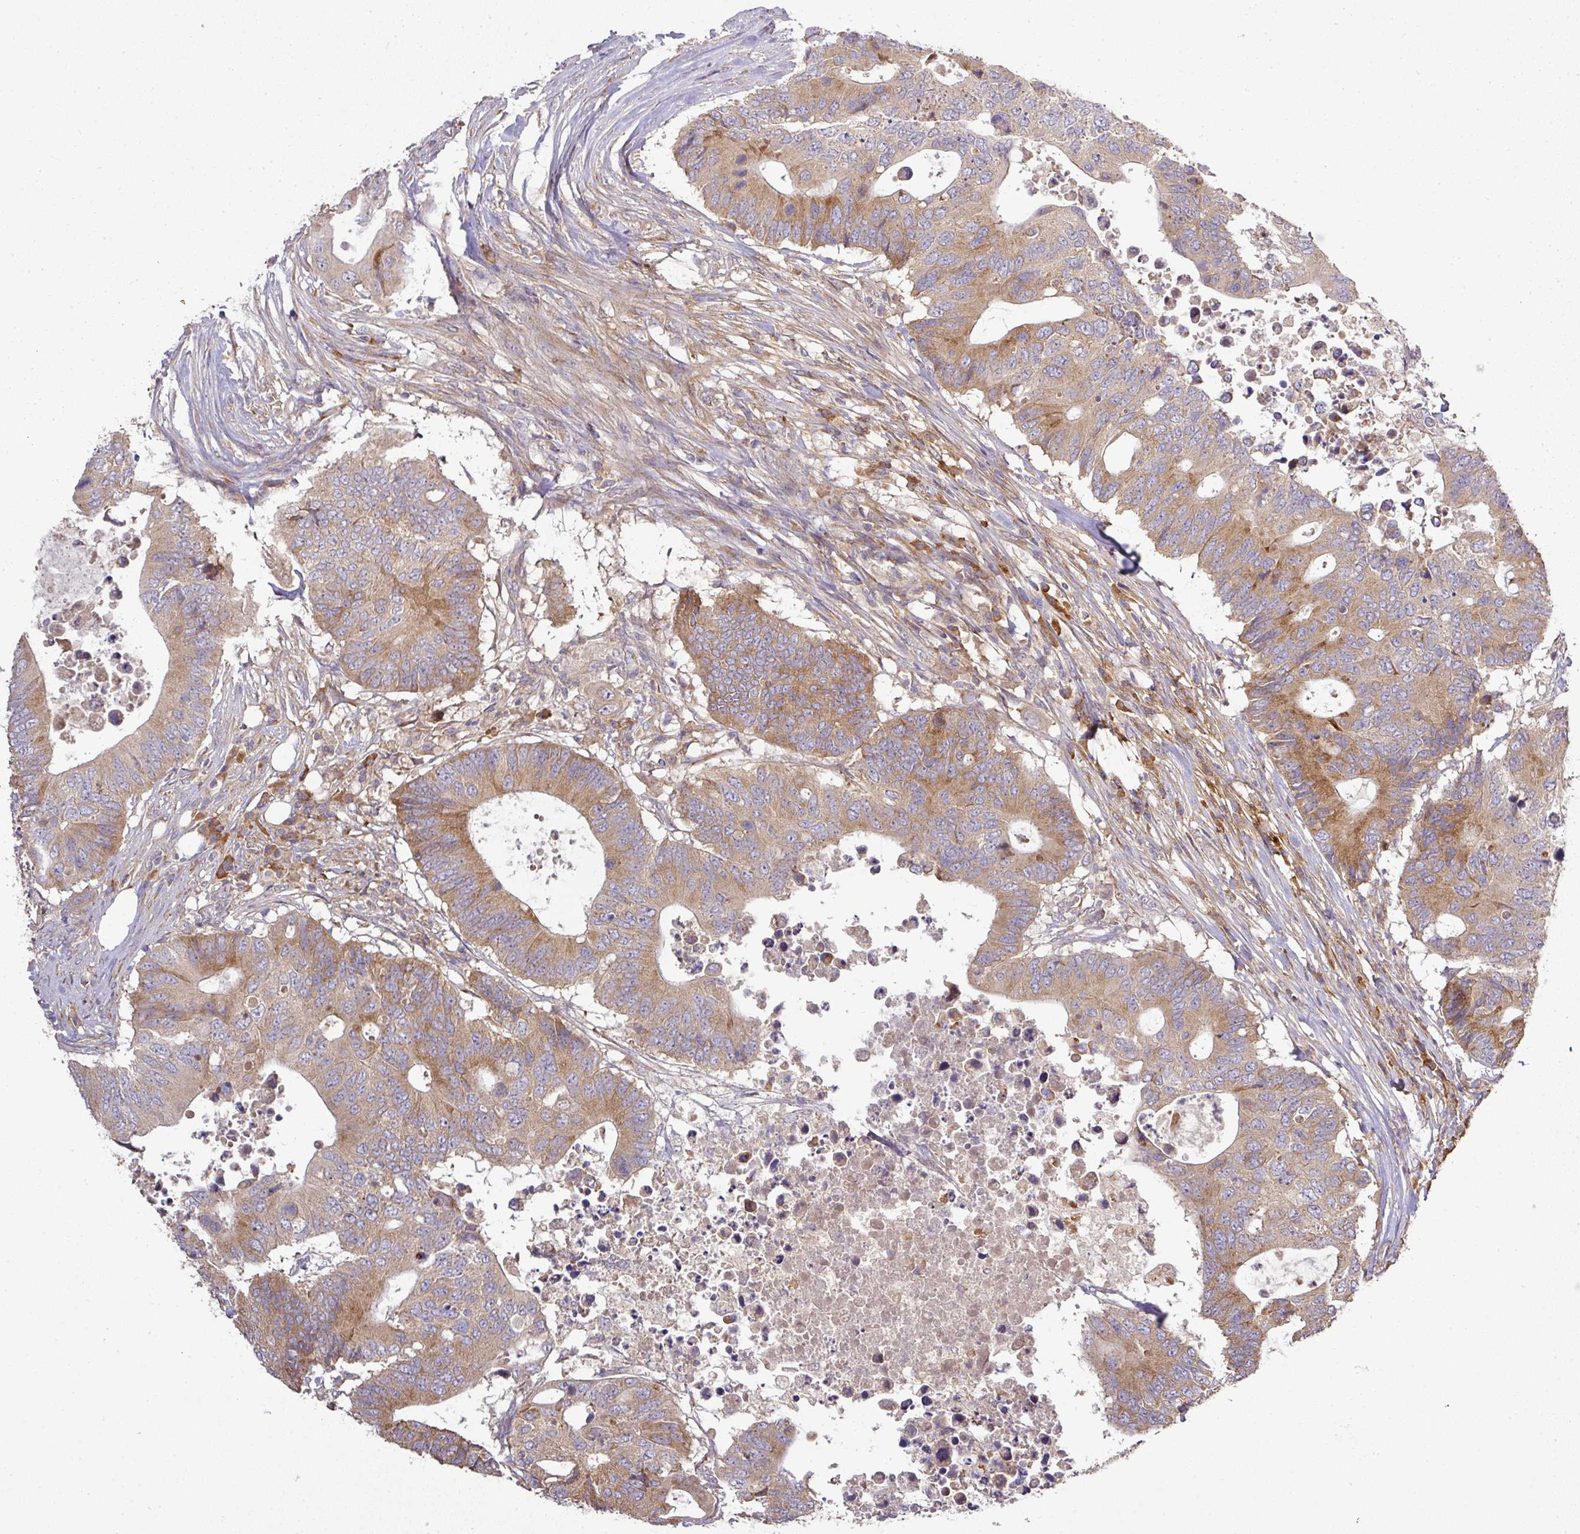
{"staining": {"intensity": "moderate", "quantity": ">75%", "location": "cytoplasmic/membranous"}, "tissue": "colorectal cancer", "cell_type": "Tumor cells", "image_type": "cancer", "snomed": [{"axis": "morphology", "description": "Adenocarcinoma, NOS"}, {"axis": "topography", "description": "Colon"}], "caption": "Immunohistochemical staining of colorectal cancer displays medium levels of moderate cytoplasmic/membranous protein positivity in about >75% of tumor cells.", "gene": "GALP", "patient": {"sex": "male", "age": 71}}